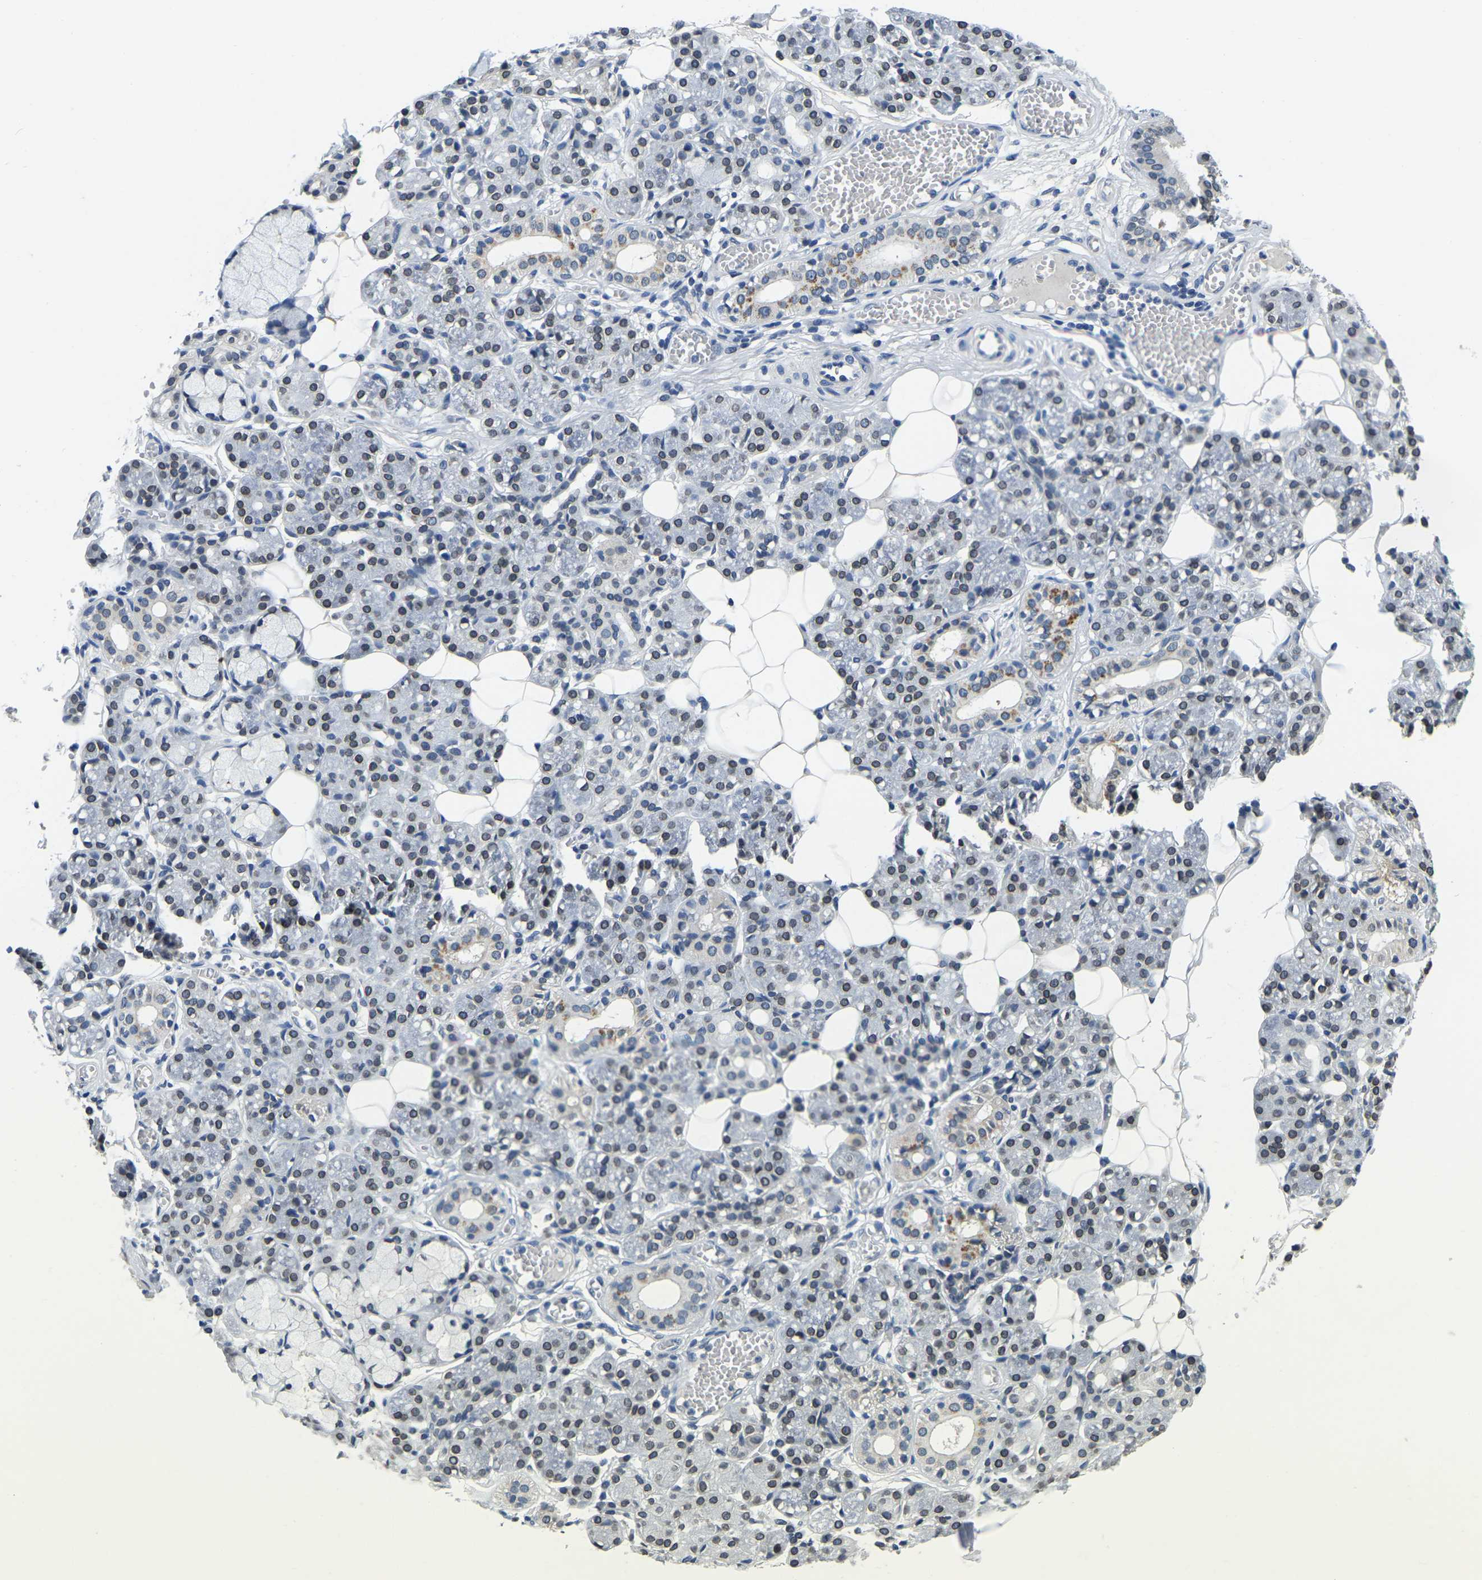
{"staining": {"intensity": "weak", "quantity": "25%-75%", "location": "cytoplasmic/membranous,nuclear"}, "tissue": "salivary gland", "cell_type": "Glandular cells", "image_type": "normal", "snomed": [{"axis": "morphology", "description": "Normal tissue, NOS"}, {"axis": "topography", "description": "Salivary gland"}], "caption": "Immunohistochemistry of benign human salivary gland reveals low levels of weak cytoplasmic/membranous,nuclear positivity in approximately 25%-75% of glandular cells. The protein is shown in brown color, while the nuclei are stained blue.", "gene": "RANBP2", "patient": {"sex": "male", "age": 63}}